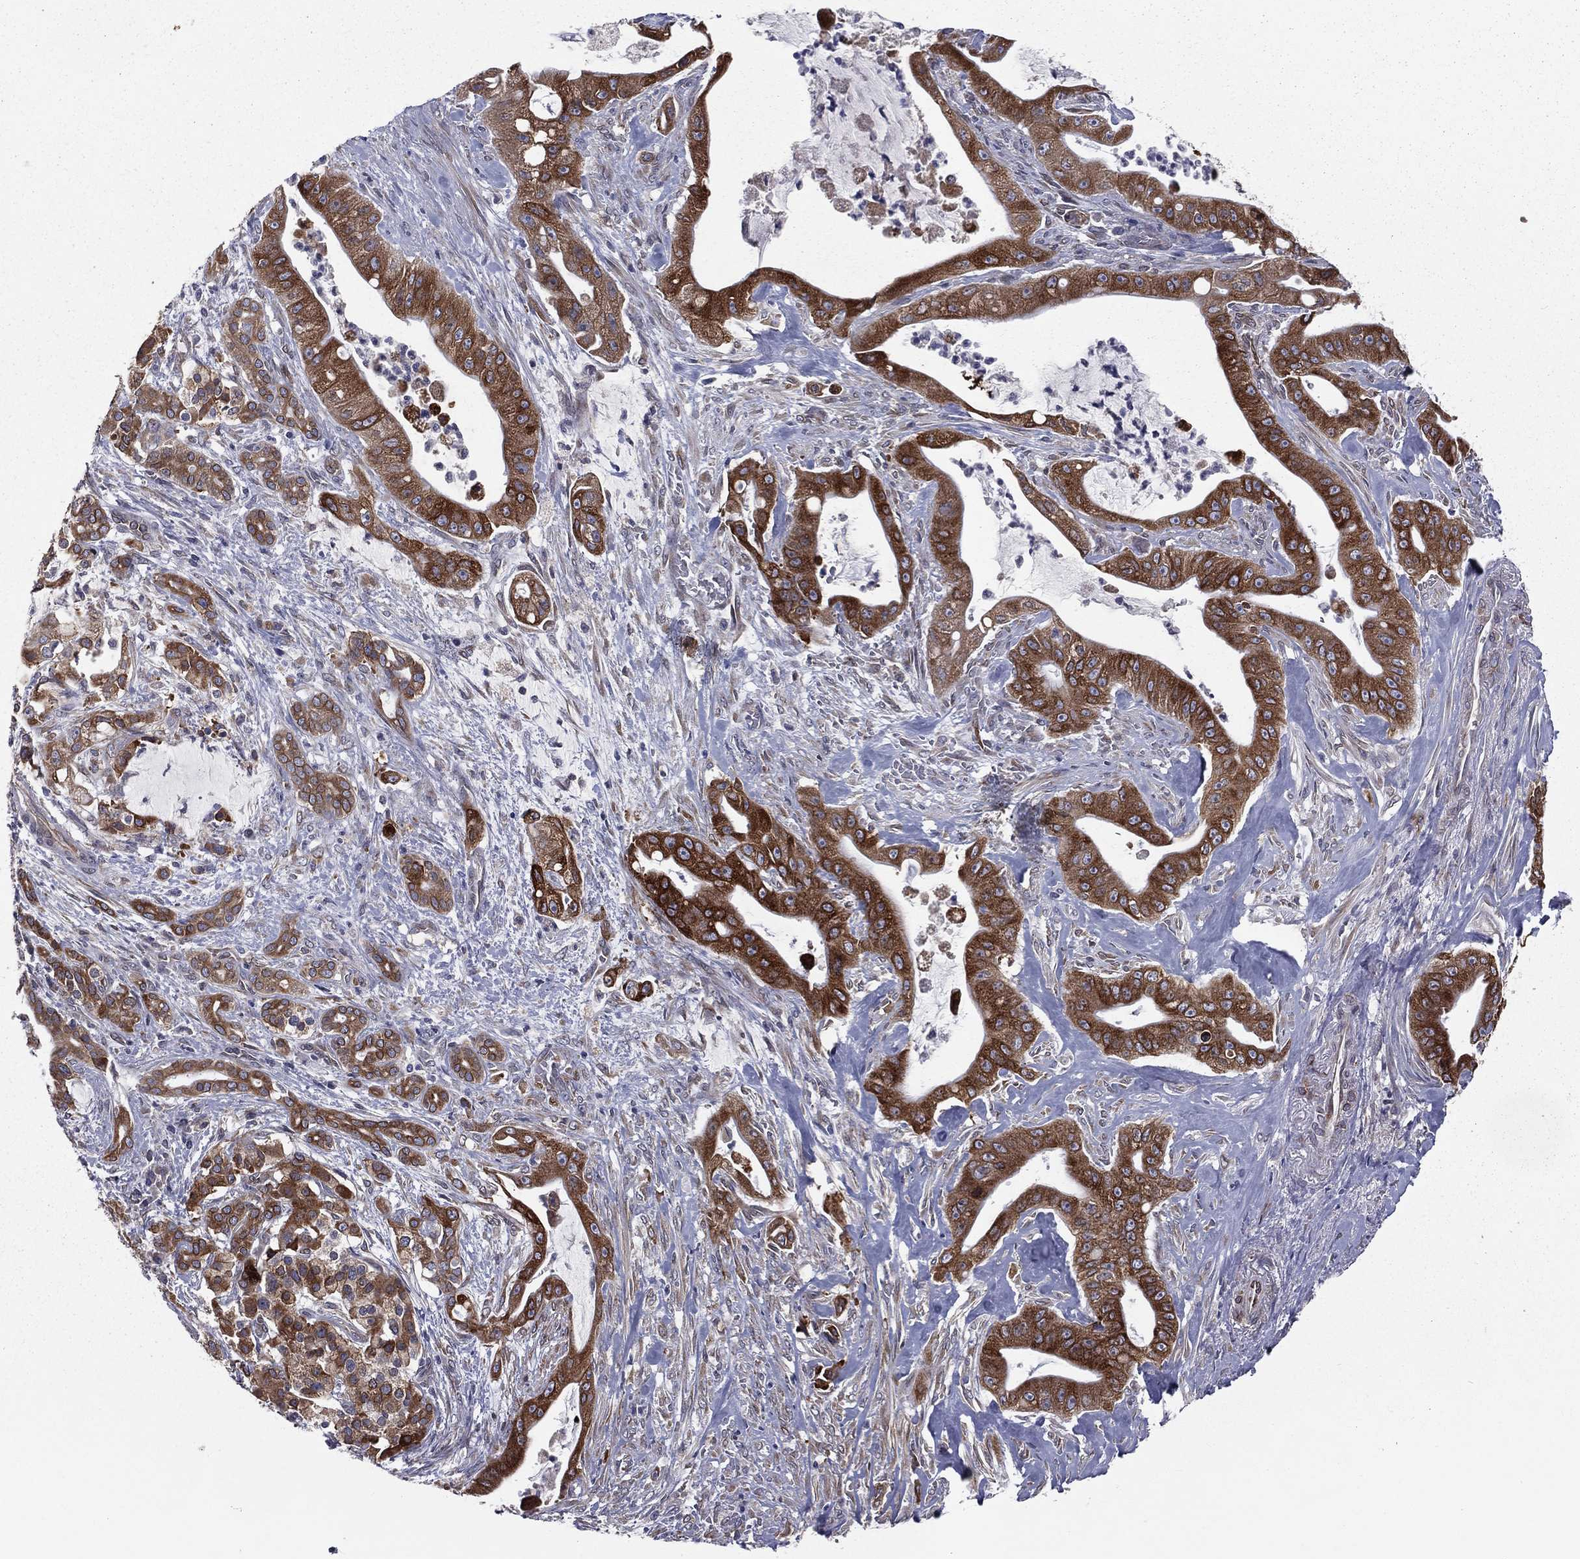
{"staining": {"intensity": "strong", "quantity": ">75%", "location": "cytoplasmic/membranous"}, "tissue": "pancreatic cancer", "cell_type": "Tumor cells", "image_type": "cancer", "snomed": [{"axis": "morphology", "description": "Normal tissue, NOS"}, {"axis": "morphology", "description": "Inflammation, NOS"}, {"axis": "morphology", "description": "Adenocarcinoma, NOS"}, {"axis": "topography", "description": "Pancreas"}], "caption": "Pancreatic cancer stained with a brown dye shows strong cytoplasmic/membranous positive staining in about >75% of tumor cells.", "gene": "PGRMC1", "patient": {"sex": "male", "age": 57}}